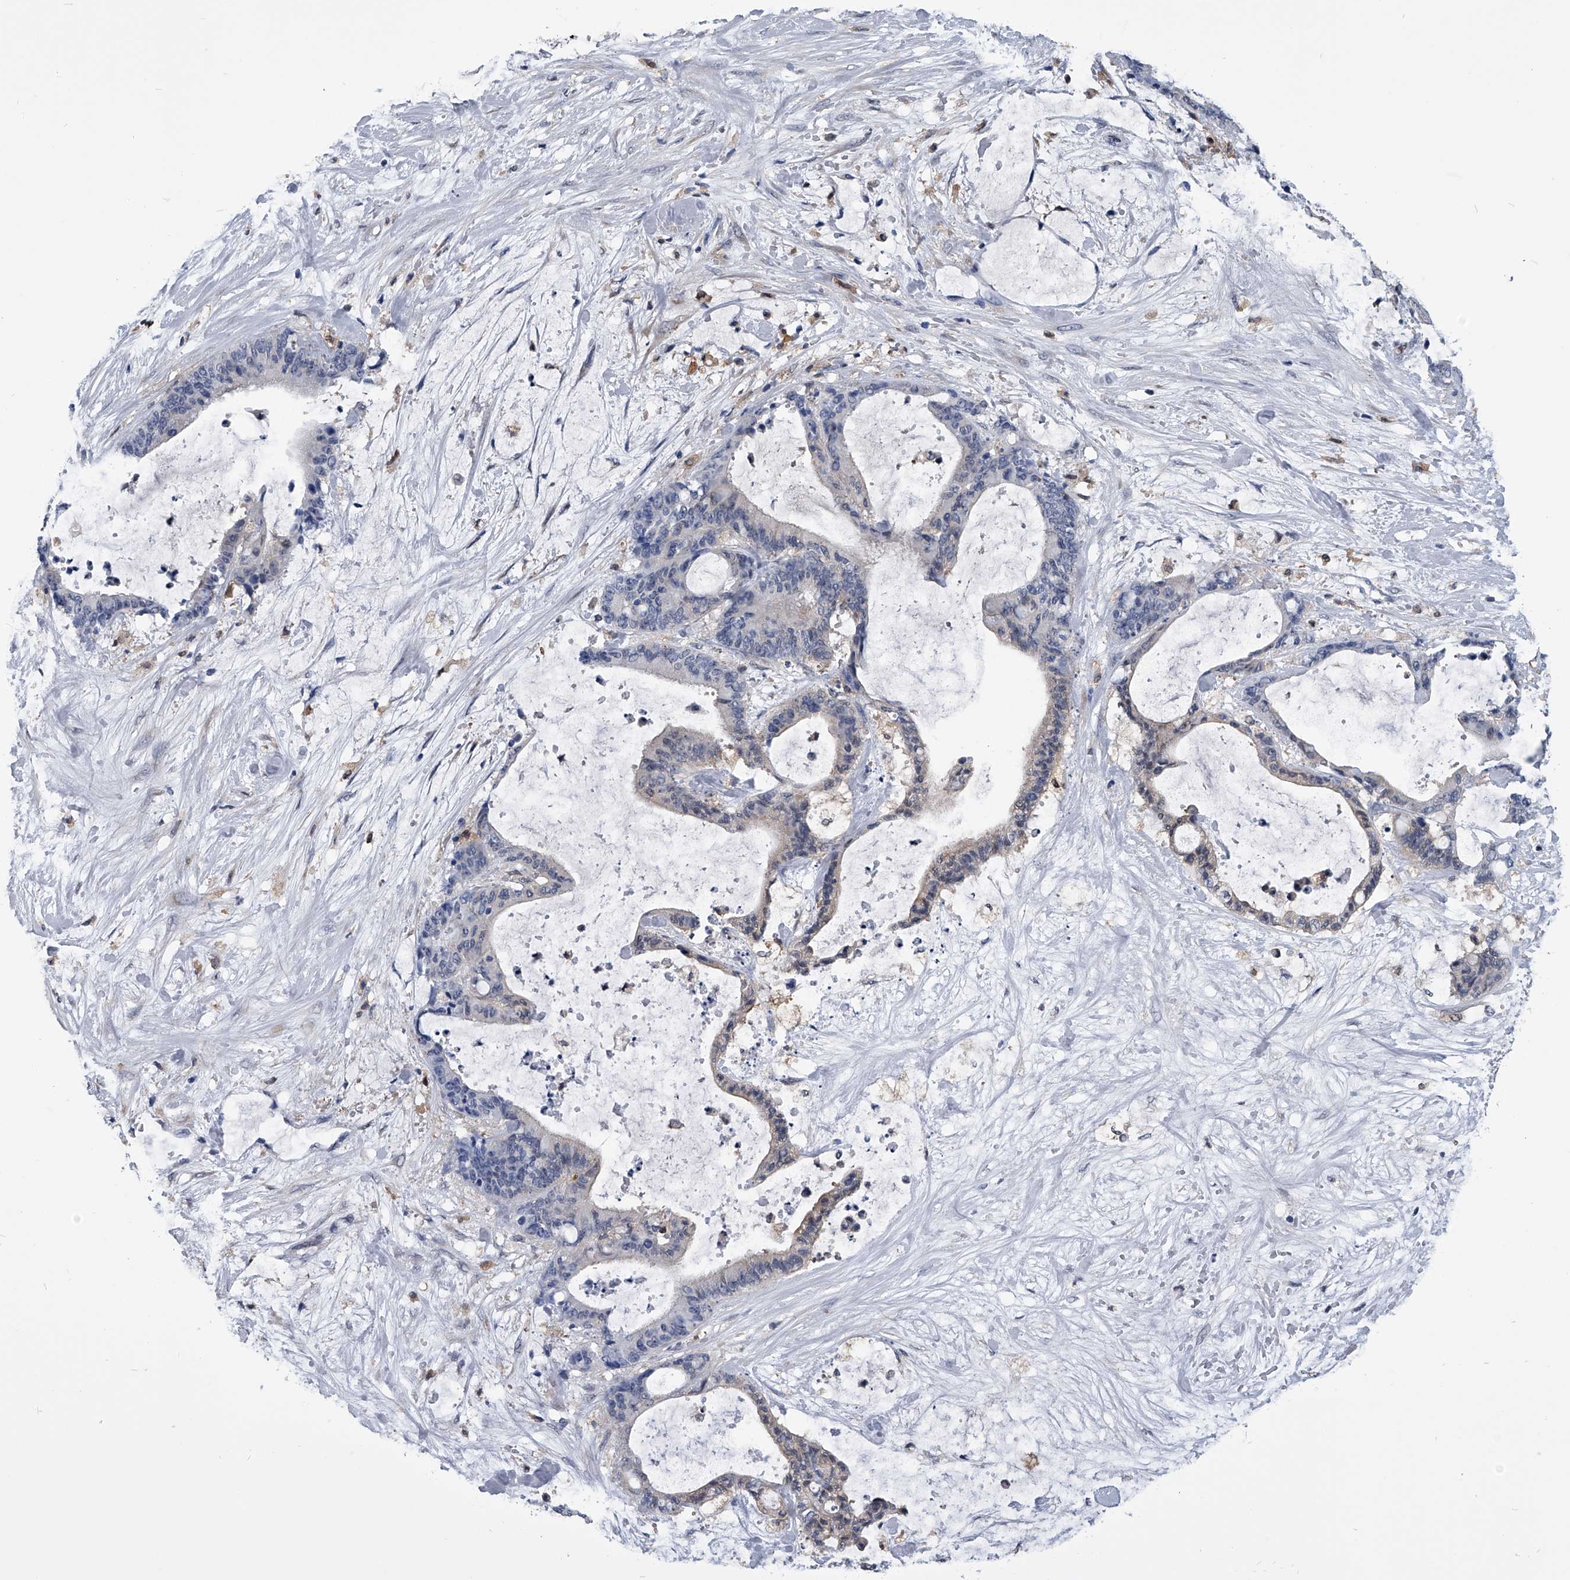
{"staining": {"intensity": "weak", "quantity": "<25%", "location": "cytoplasmic/membranous"}, "tissue": "liver cancer", "cell_type": "Tumor cells", "image_type": "cancer", "snomed": [{"axis": "morphology", "description": "Cholangiocarcinoma"}, {"axis": "topography", "description": "Liver"}], "caption": "Liver cancer (cholangiocarcinoma) stained for a protein using immunohistochemistry (IHC) demonstrates no positivity tumor cells.", "gene": "PDXK", "patient": {"sex": "female", "age": 73}}